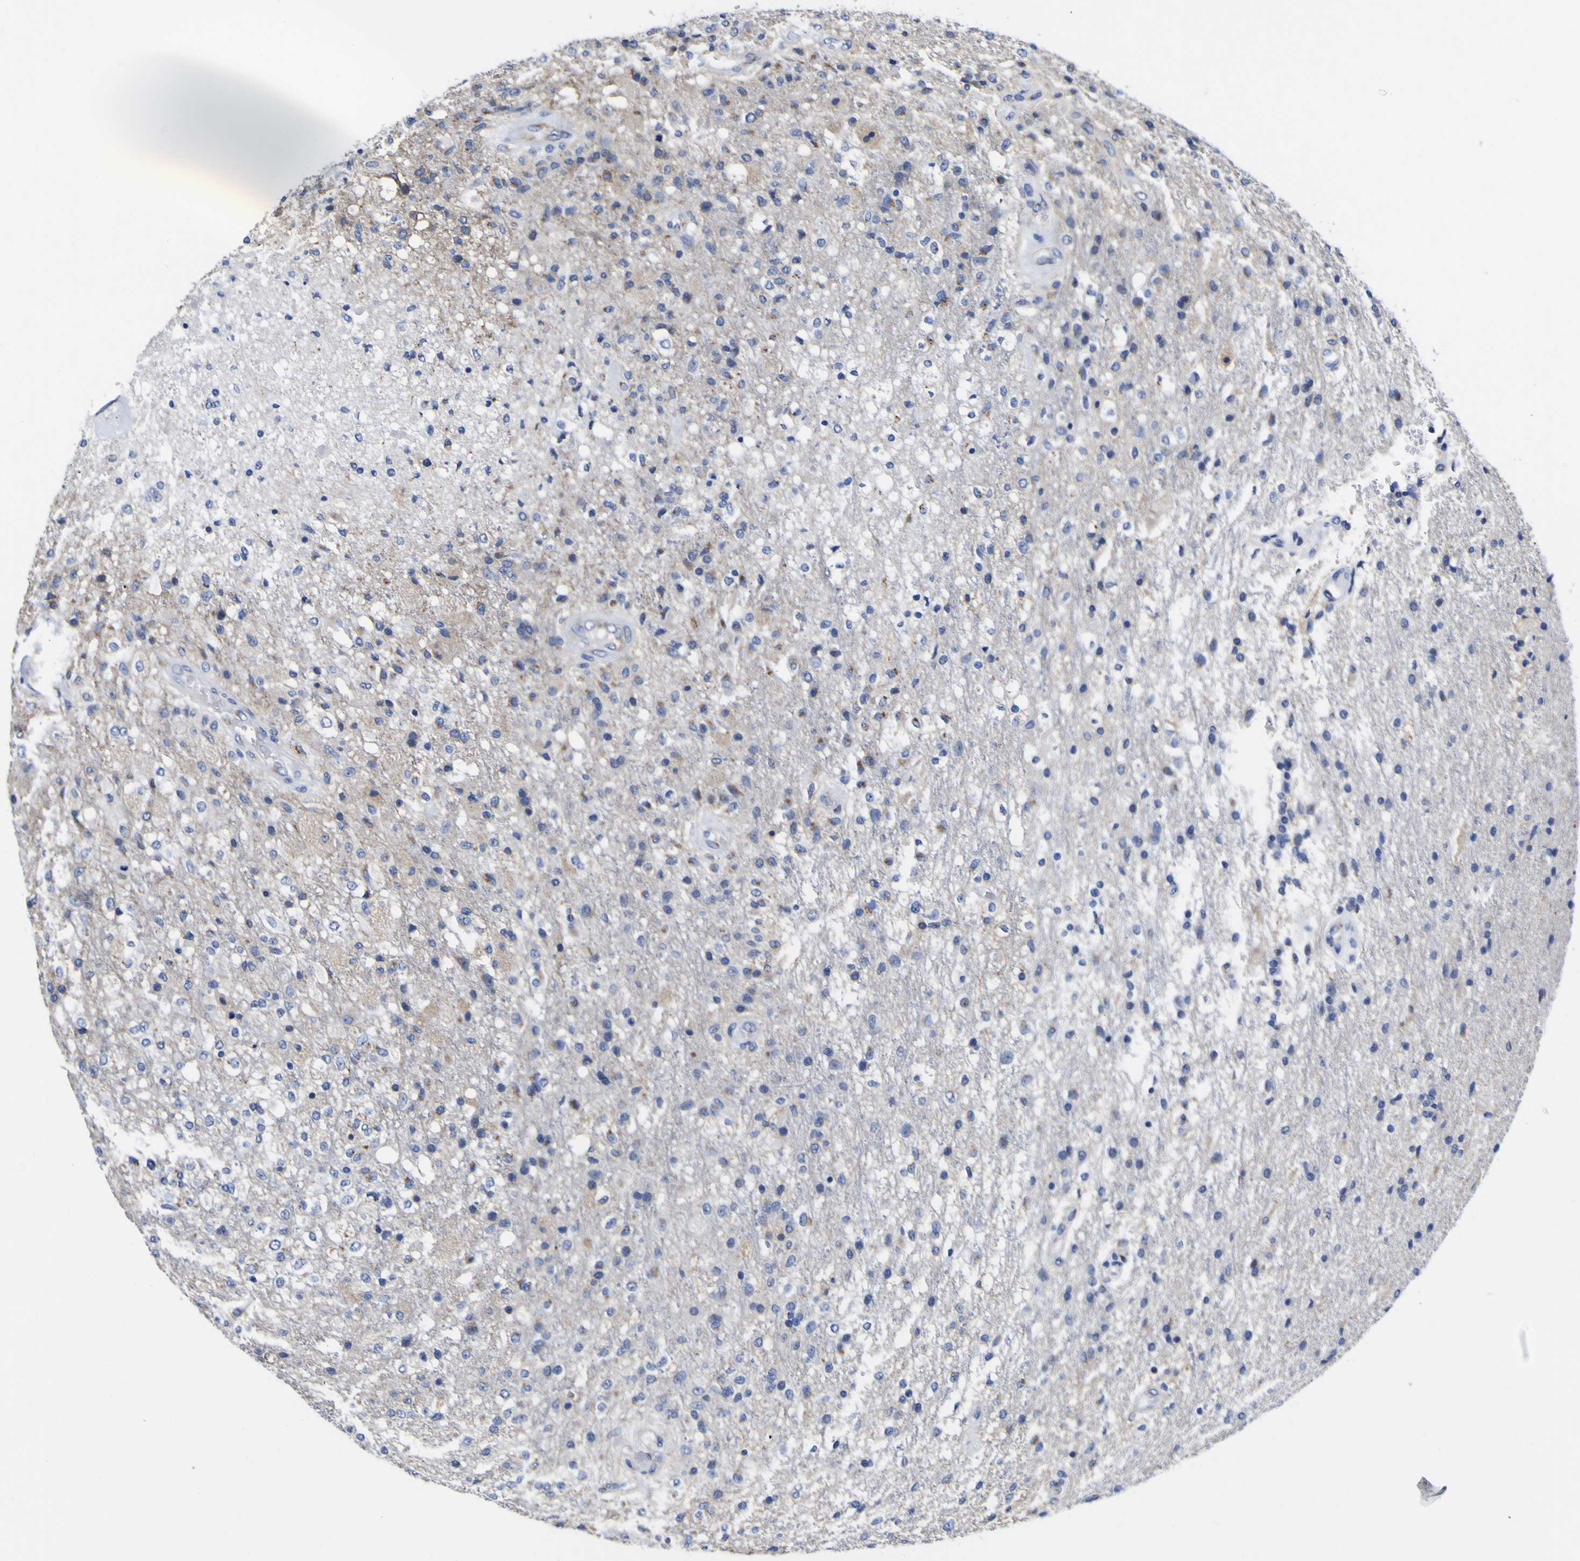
{"staining": {"intensity": "weak", "quantity": "<25%", "location": "cytoplasmic/membranous"}, "tissue": "glioma", "cell_type": "Tumor cells", "image_type": "cancer", "snomed": [{"axis": "morphology", "description": "Normal tissue, NOS"}, {"axis": "morphology", "description": "Glioma, malignant, High grade"}, {"axis": "topography", "description": "Cerebral cortex"}], "caption": "Micrograph shows no significant protein expression in tumor cells of glioma.", "gene": "GOLM1", "patient": {"sex": "male", "age": 77}}